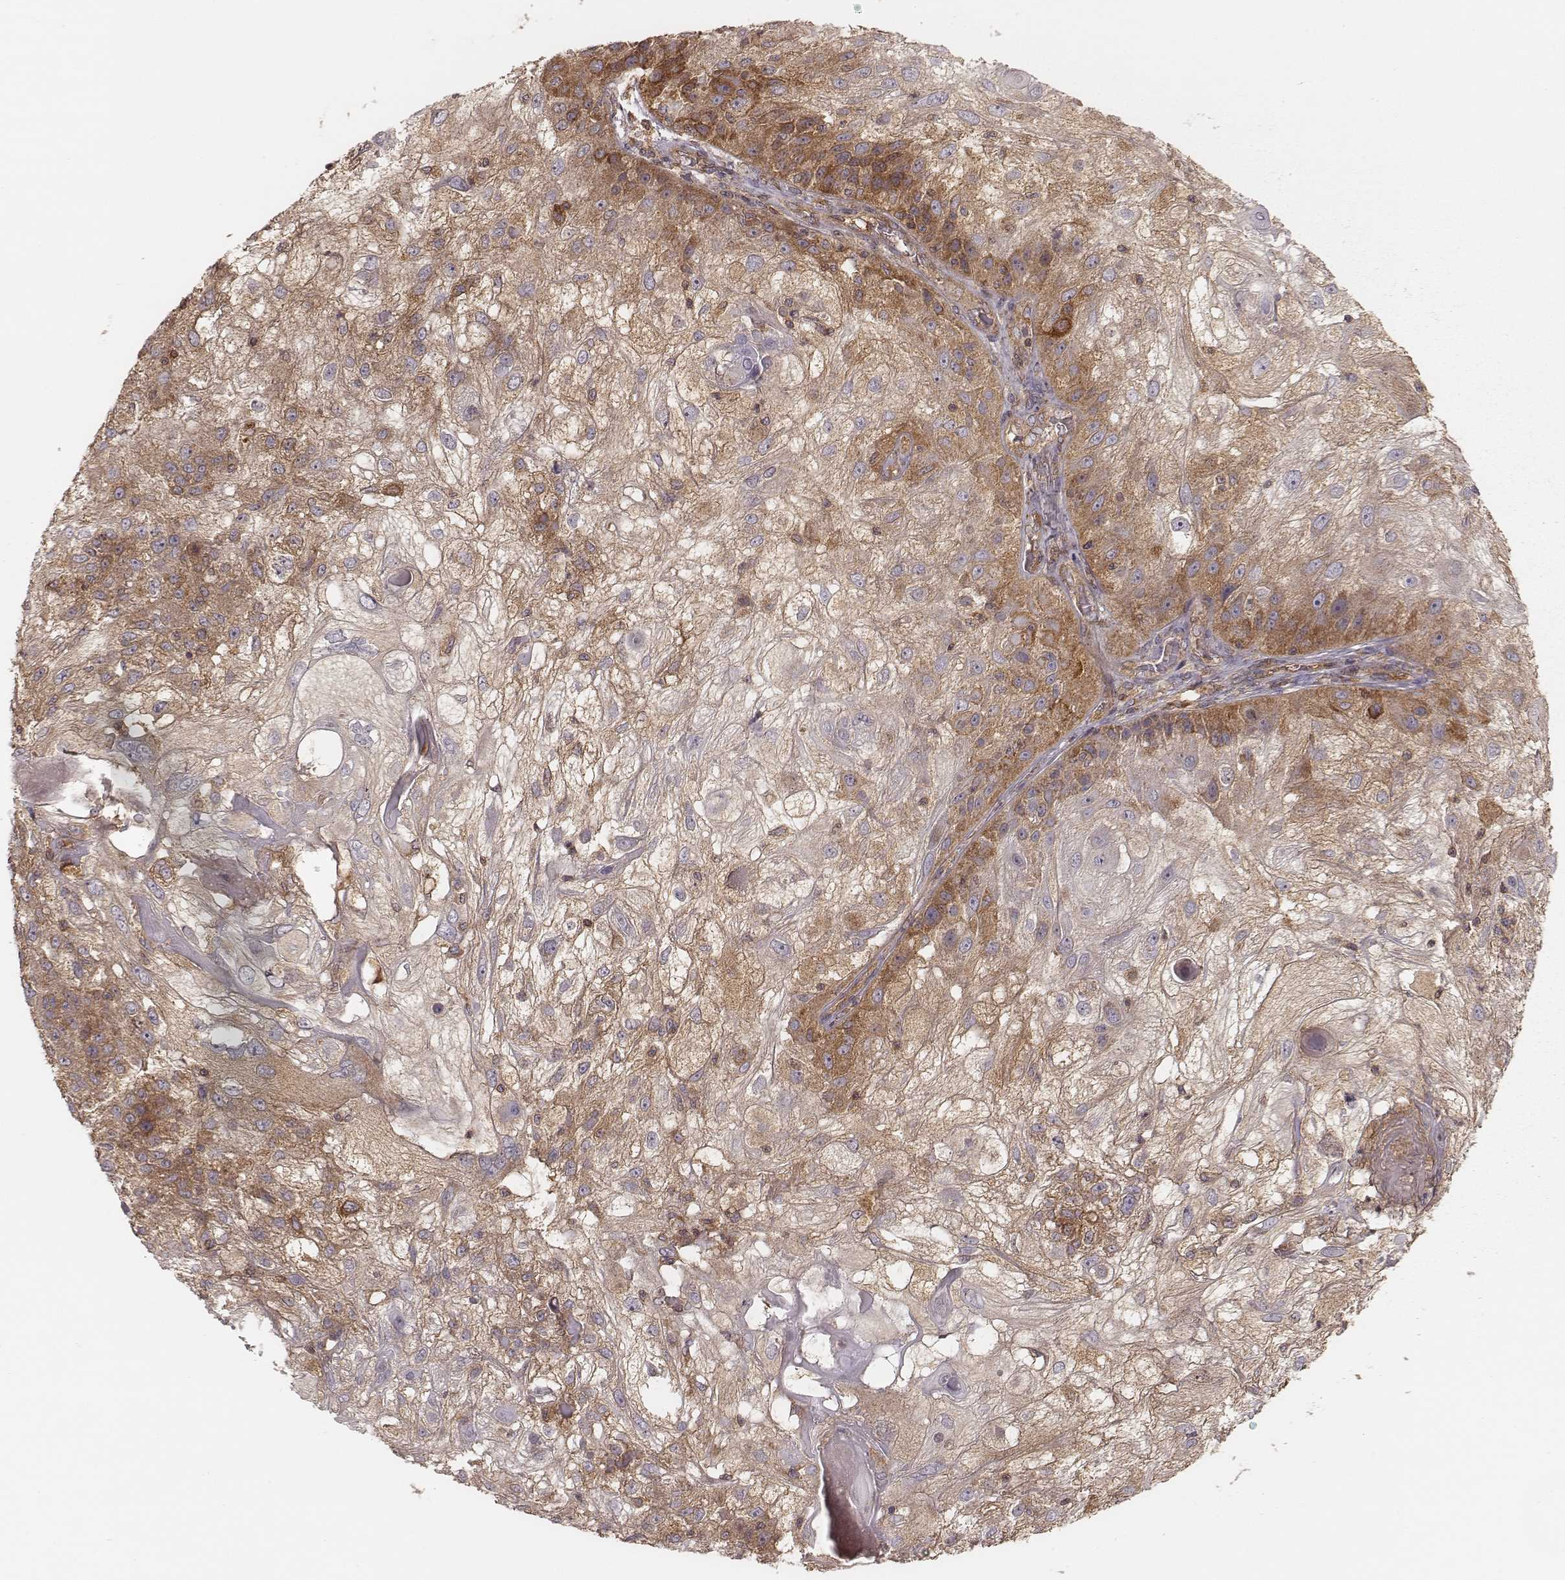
{"staining": {"intensity": "moderate", "quantity": "25%-75%", "location": "cytoplasmic/membranous"}, "tissue": "skin cancer", "cell_type": "Tumor cells", "image_type": "cancer", "snomed": [{"axis": "morphology", "description": "Normal tissue, NOS"}, {"axis": "morphology", "description": "Squamous cell carcinoma, NOS"}, {"axis": "topography", "description": "Skin"}], "caption": "IHC of human squamous cell carcinoma (skin) displays medium levels of moderate cytoplasmic/membranous expression in approximately 25%-75% of tumor cells. (DAB (3,3'-diaminobenzidine) = brown stain, brightfield microscopy at high magnification).", "gene": "CARS1", "patient": {"sex": "female", "age": 83}}